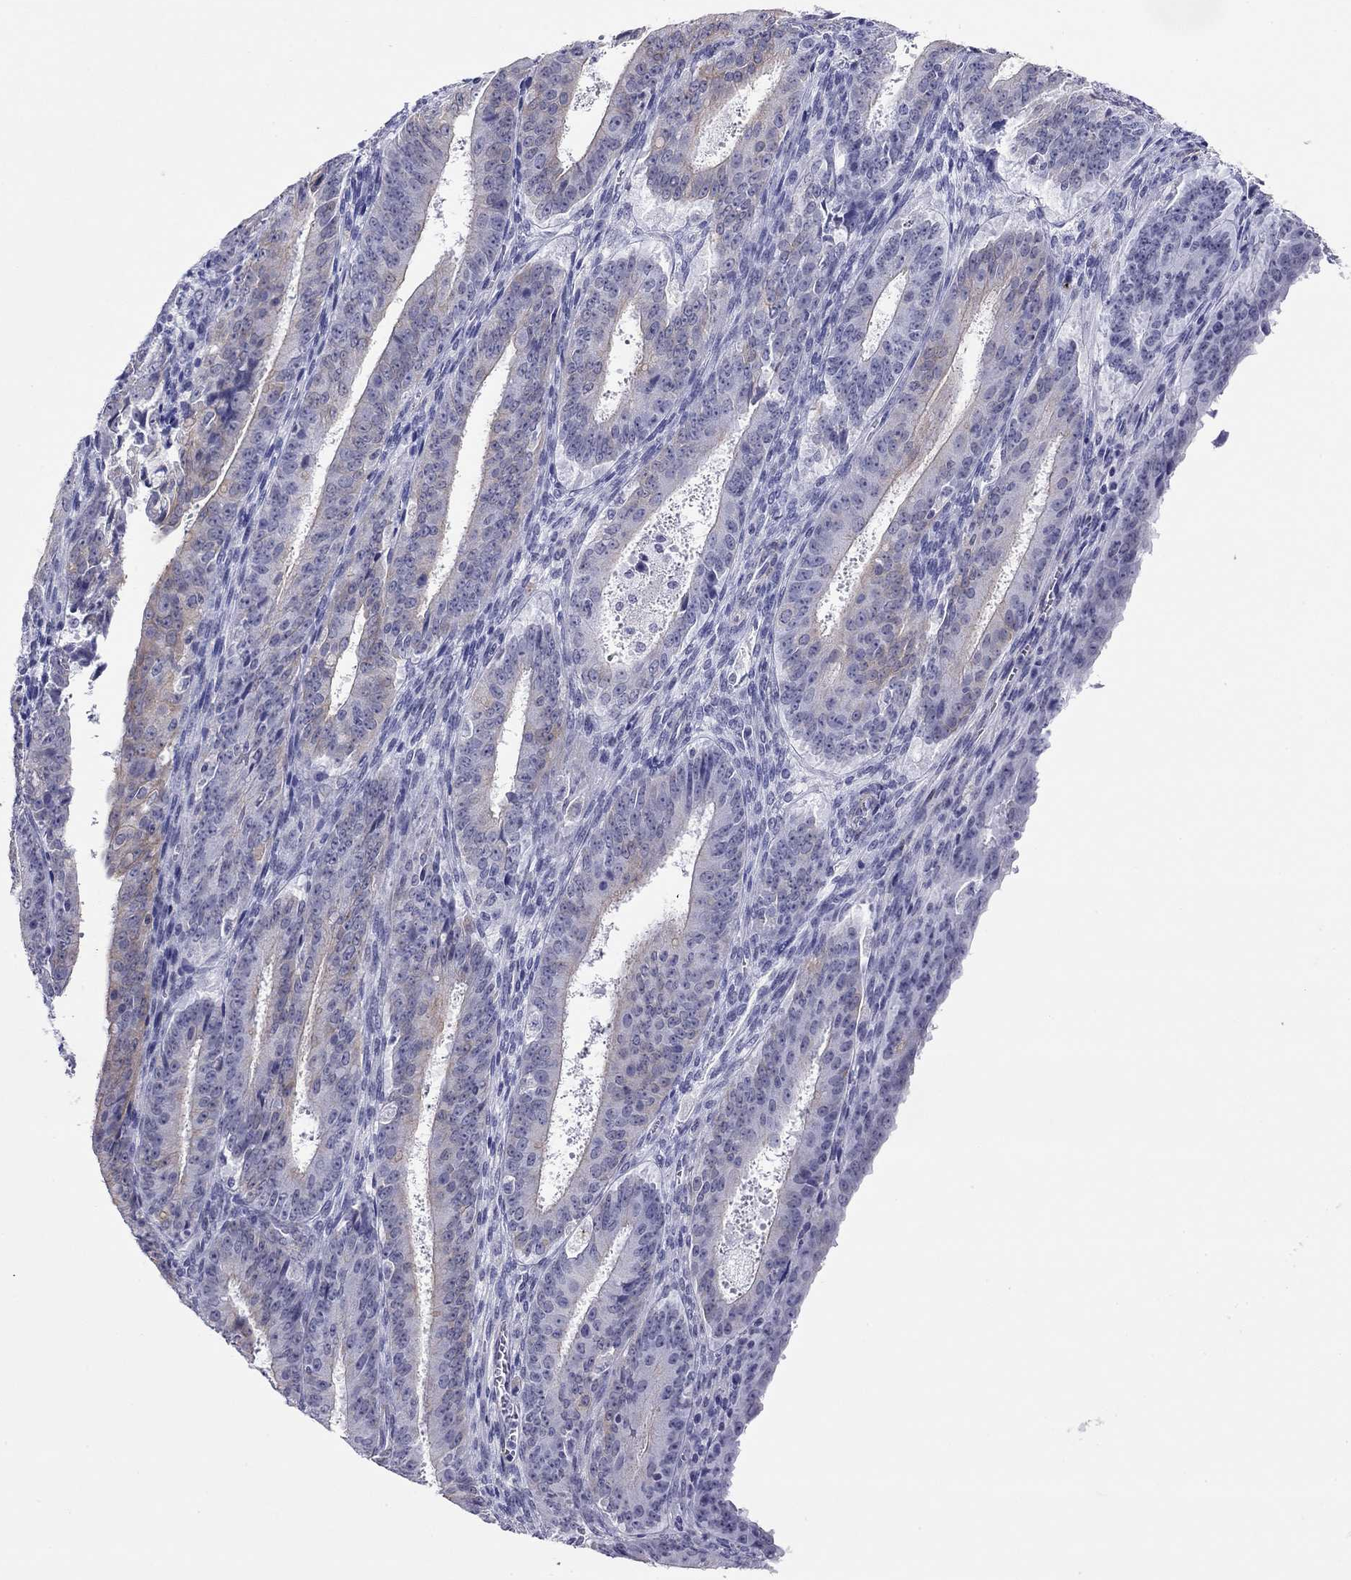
{"staining": {"intensity": "weak", "quantity": "<25%", "location": "cytoplasmic/membranous"}, "tissue": "ovarian cancer", "cell_type": "Tumor cells", "image_type": "cancer", "snomed": [{"axis": "morphology", "description": "Carcinoma, endometroid"}, {"axis": "topography", "description": "Ovary"}], "caption": "IHC photomicrograph of ovarian cancer (endometroid carcinoma) stained for a protein (brown), which demonstrates no staining in tumor cells. (DAB immunohistochemistry, high magnification).", "gene": "MYMX", "patient": {"sex": "female", "age": 42}}